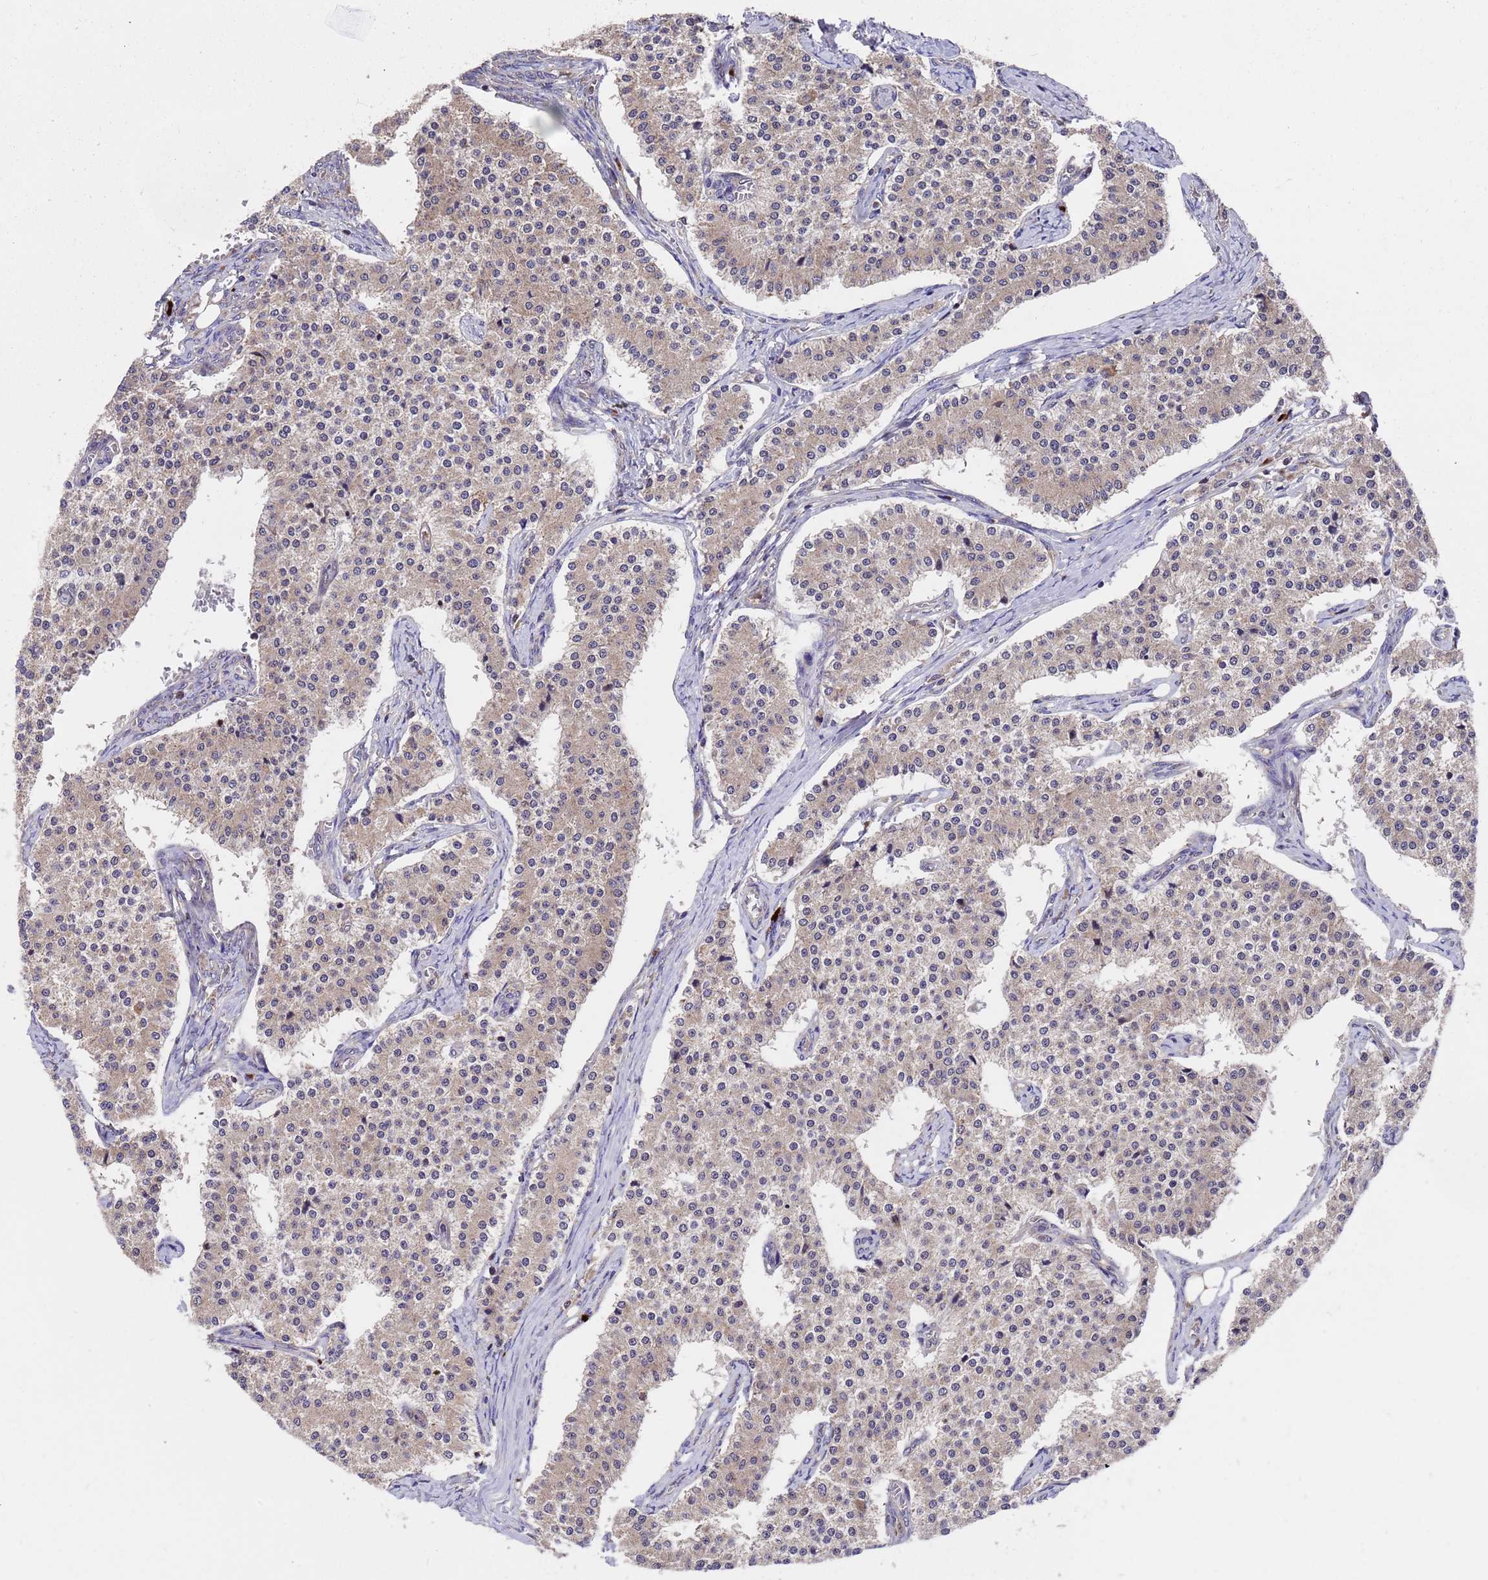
{"staining": {"intensity": "weak", "quantity": ">75%", "location": "cytoplasmic/membranous"}, "tissue": "carcinoid", "cell_type": "Tumor cells", "image_type": "cancer", "snomed": [{"axis": "morphology", "description": "Carcinoid, malignant, NOS"}, {"axis": "topography", "description": "Colon"}], "caption": "IHC (DAB (3,3'-diaminobenzidine)) staining of human carcinoid (malignant) demonstrates weak cytoplasmic/membranous protein positivity in about >75% of tumor cells.", "gene": "TSR3", "patient": {"sex": "female", "age": 52}}